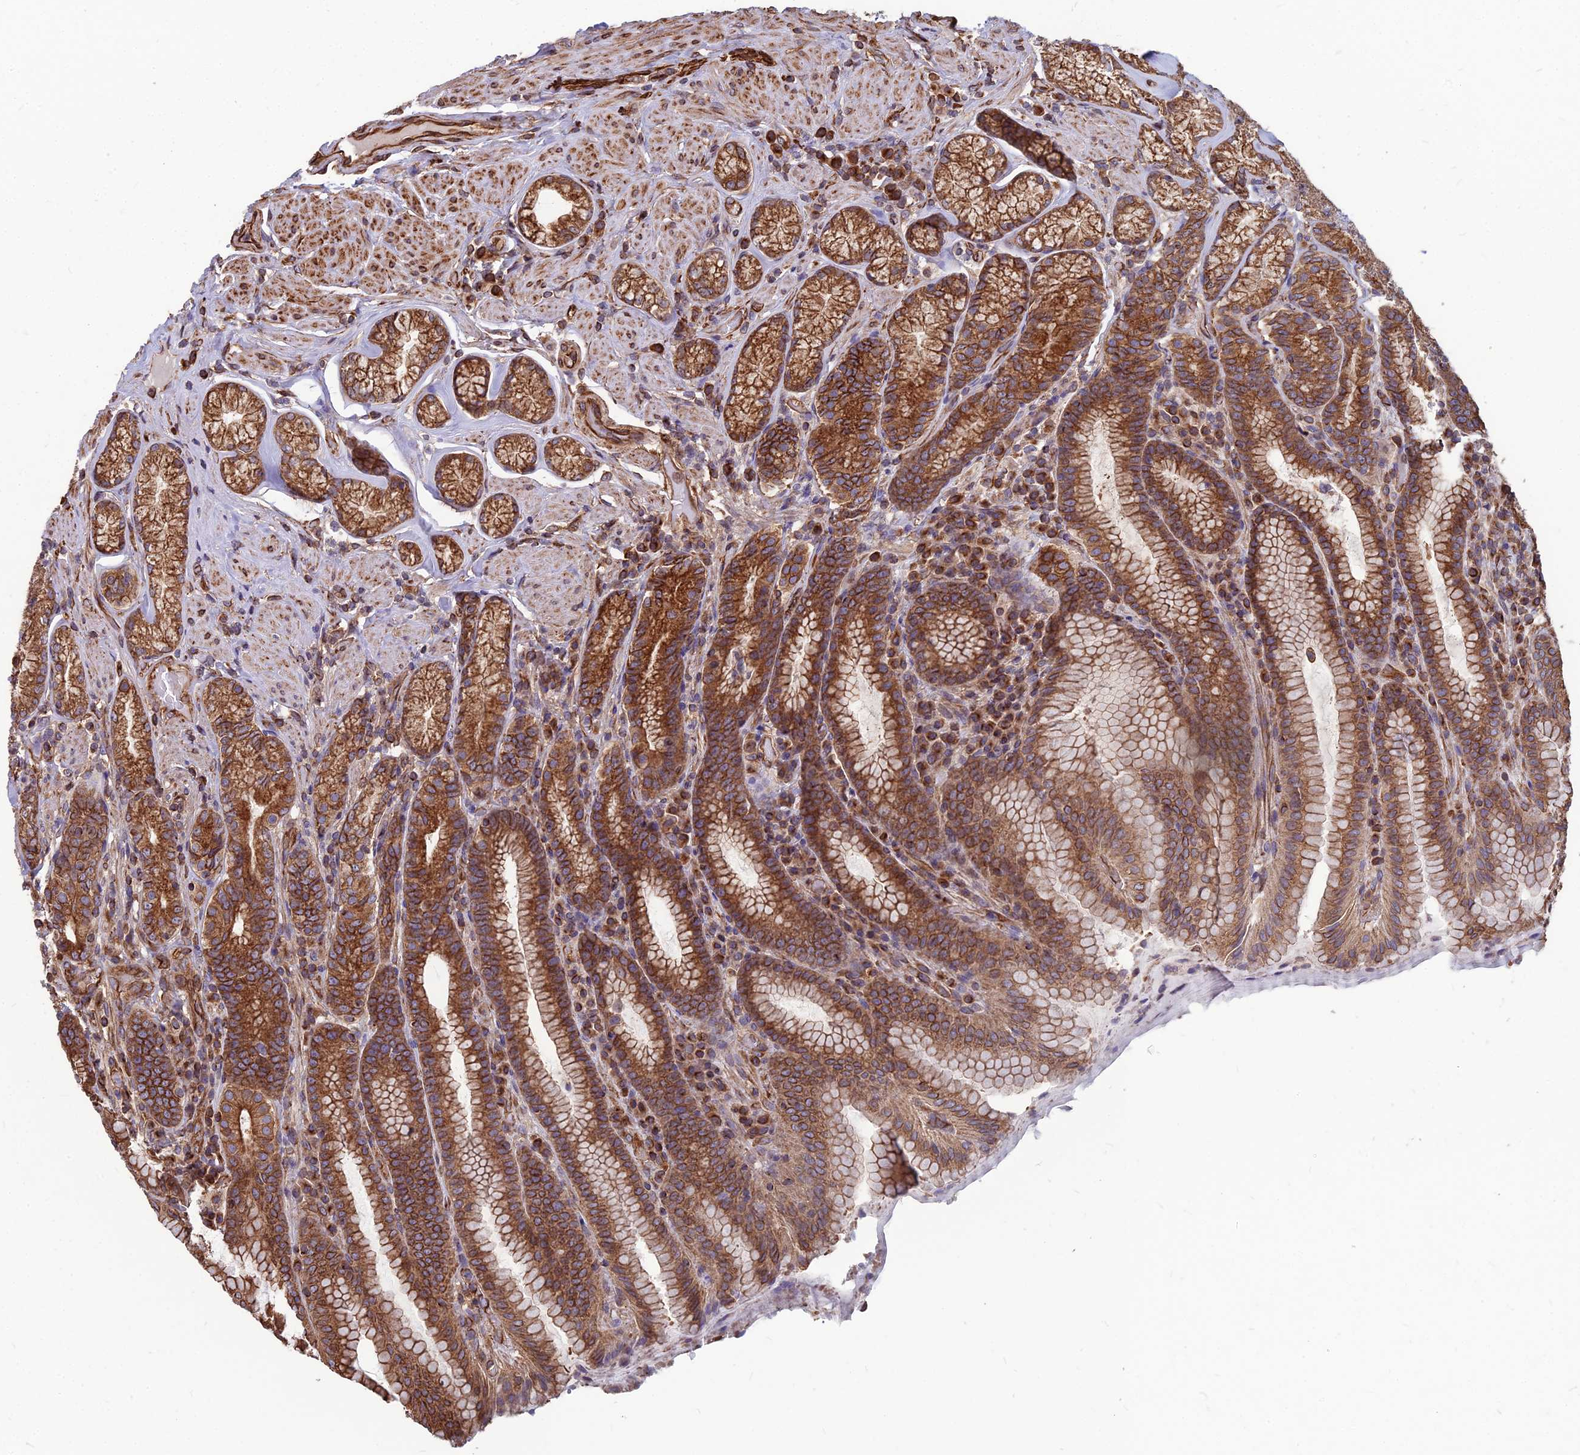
{"staining": {"intensity": "strong", "quantity": "25%-75%", "location": "cytoplasmic/membranous"}, "tissue": "stomach", "cell_type": "Glandular cells", "image_type": "normal", "snomed": [{"axis": "morphology", "description": "Normal tissue, NOS"}, {"axis": "topography", "description": "Stomach, upper"}, {"axis": "topography", "description": "Stomach, lower"}], "caption": "Protein analysis of unremarkable stomach reveals strong cytoplasmic/membranous staining in about 25%-75% of glandular cells. The protein of interest is stained brown, and the nuclei are stained in blue (DAB IHC with brightfield microscopy, high magnification).", "gene": "LSM6", "patient": {"sex": "female", "age": 76}}